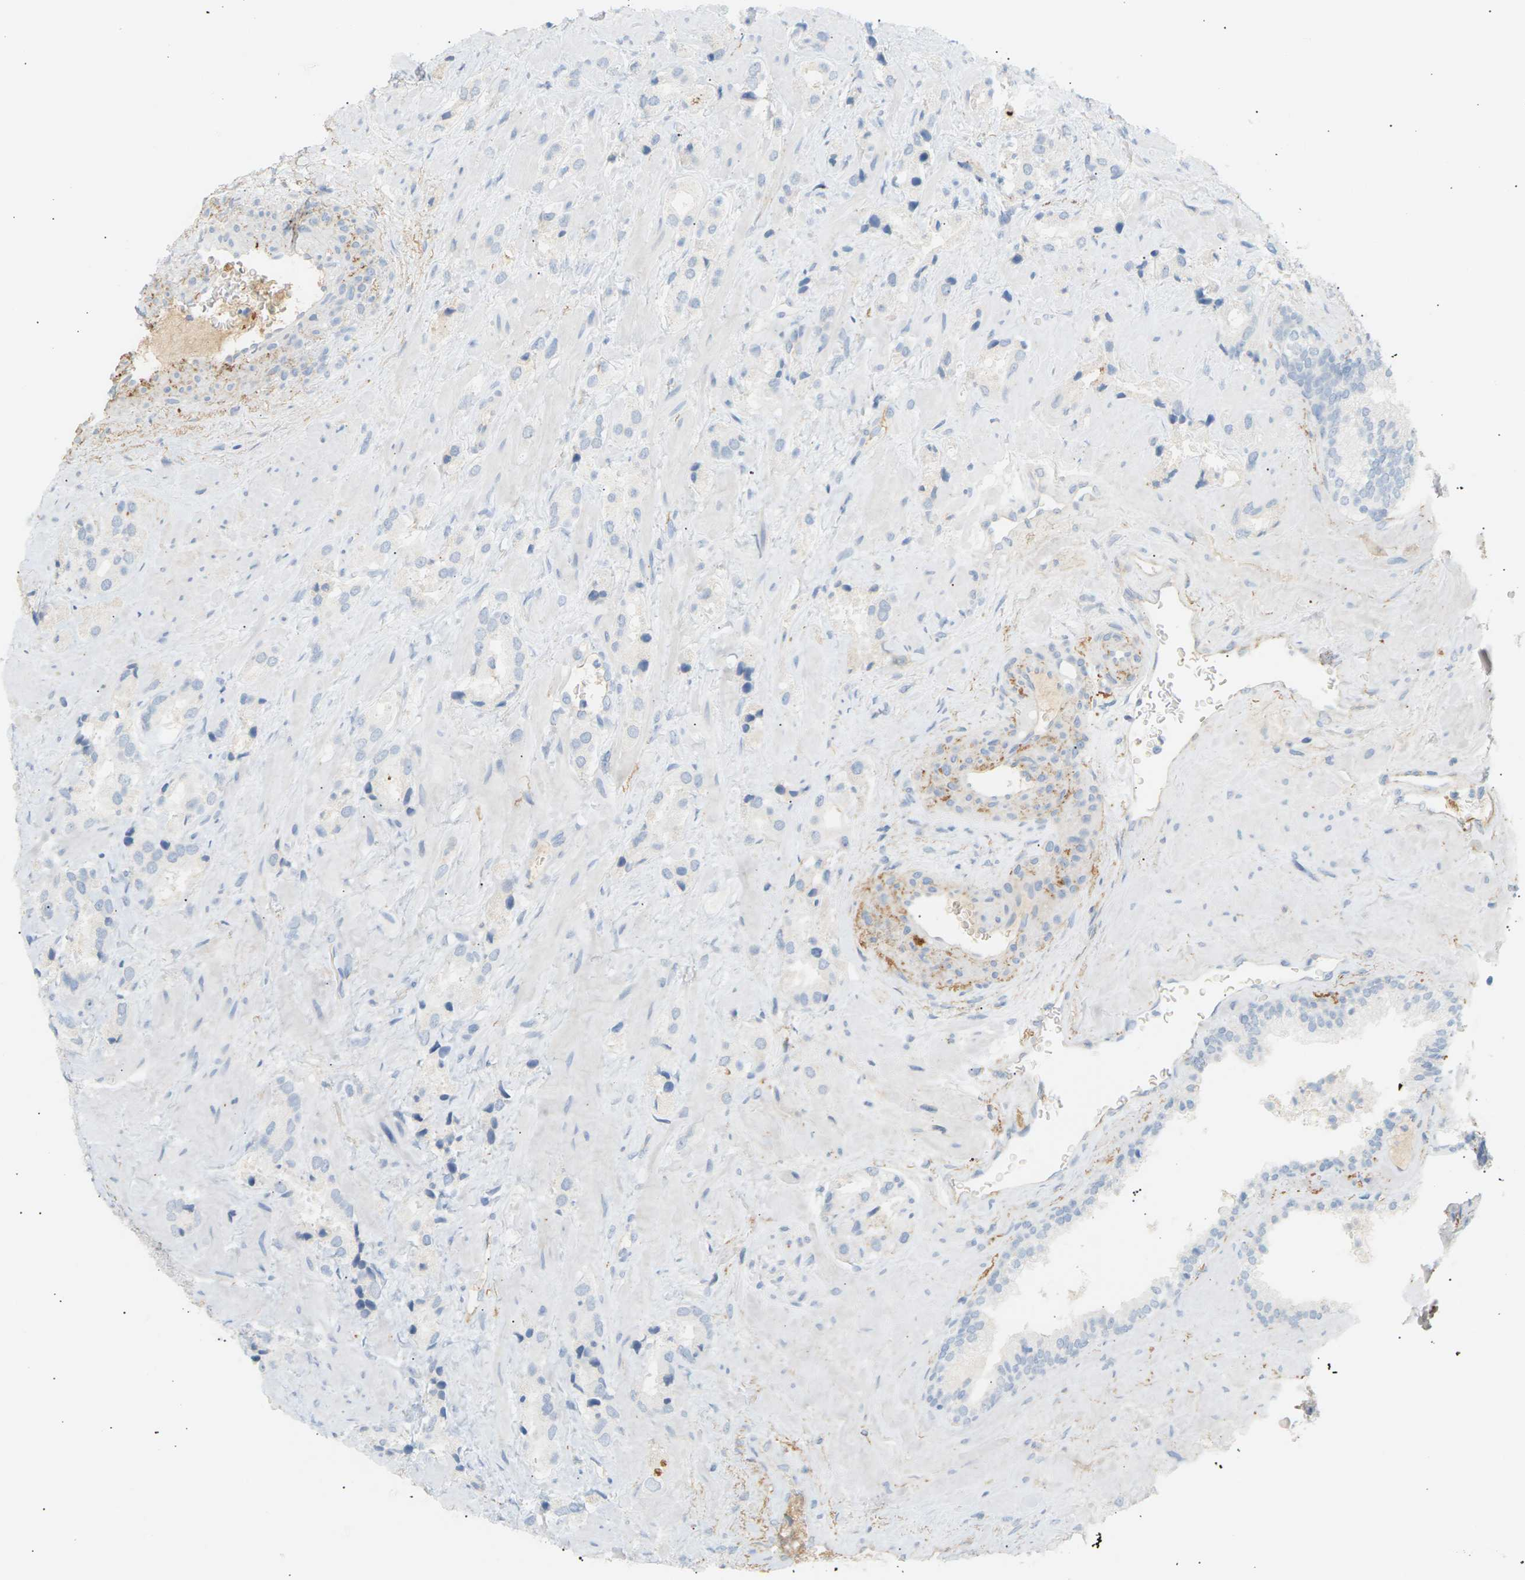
{"staining": {"intensity": "negative", "quantity": "none", "location": "none"}, "tissue": "prostate cancer", "cell_type": "Tumor cells", "image_type": "cancer", "snomed": [{"axis": "morphology", "description": "Adenocarcinoma, High grade"}, {"axis": "topography", "description": "Prostate"}], "caption": "Immunohistochemistry photomicrograph of neoplastic tissue: human prostate cancer stained with DAB (3,3'-diaminobenzidine) shows no significant protein staining in tumor cells.", "gene": "CLU", "patient": {"sex": "male", "age": 64}}